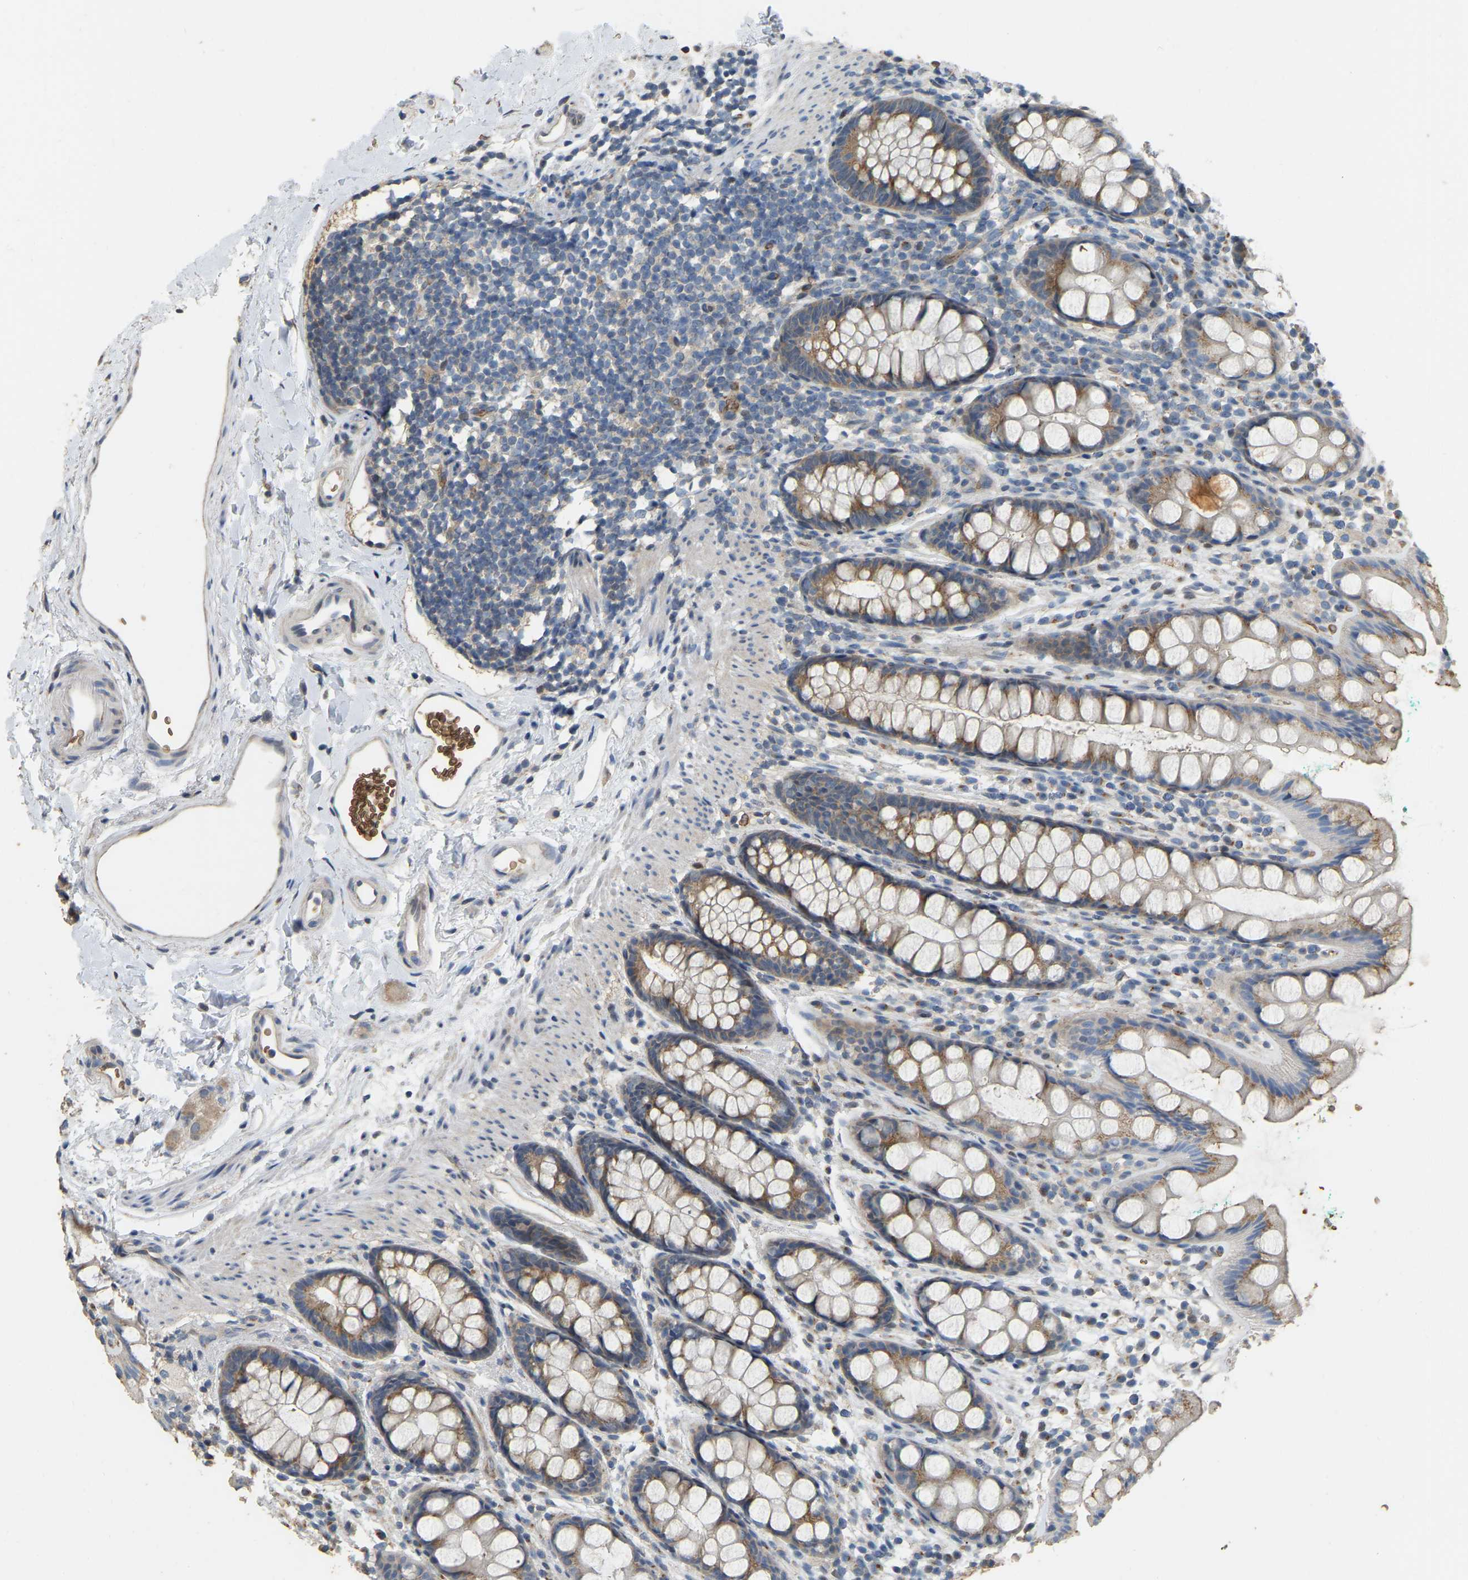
{"staining": {"intensity": "moderate", "quantity": ">75%", "location": "cytoplasmic/membranous"}, "tissue": "rectum", "cell_type": "Glandular cells", "image_type": "normal", "snomed": [{"axis": "morphology", "description": "Normal tissue, NOS"}, {"axis": "topography", "description": "Rectum"}], "caption": "Immunohistochemistry of normal human rectum demonstrates medium levels of moderate cytoplasmic/membranous positivity in approximately >75% of glandular cells. (brown staining indicates protein expression, while blue staining denotes nuclei).", "gene": "CFAP298", "patient": {"sex": "female", "age": 65}}